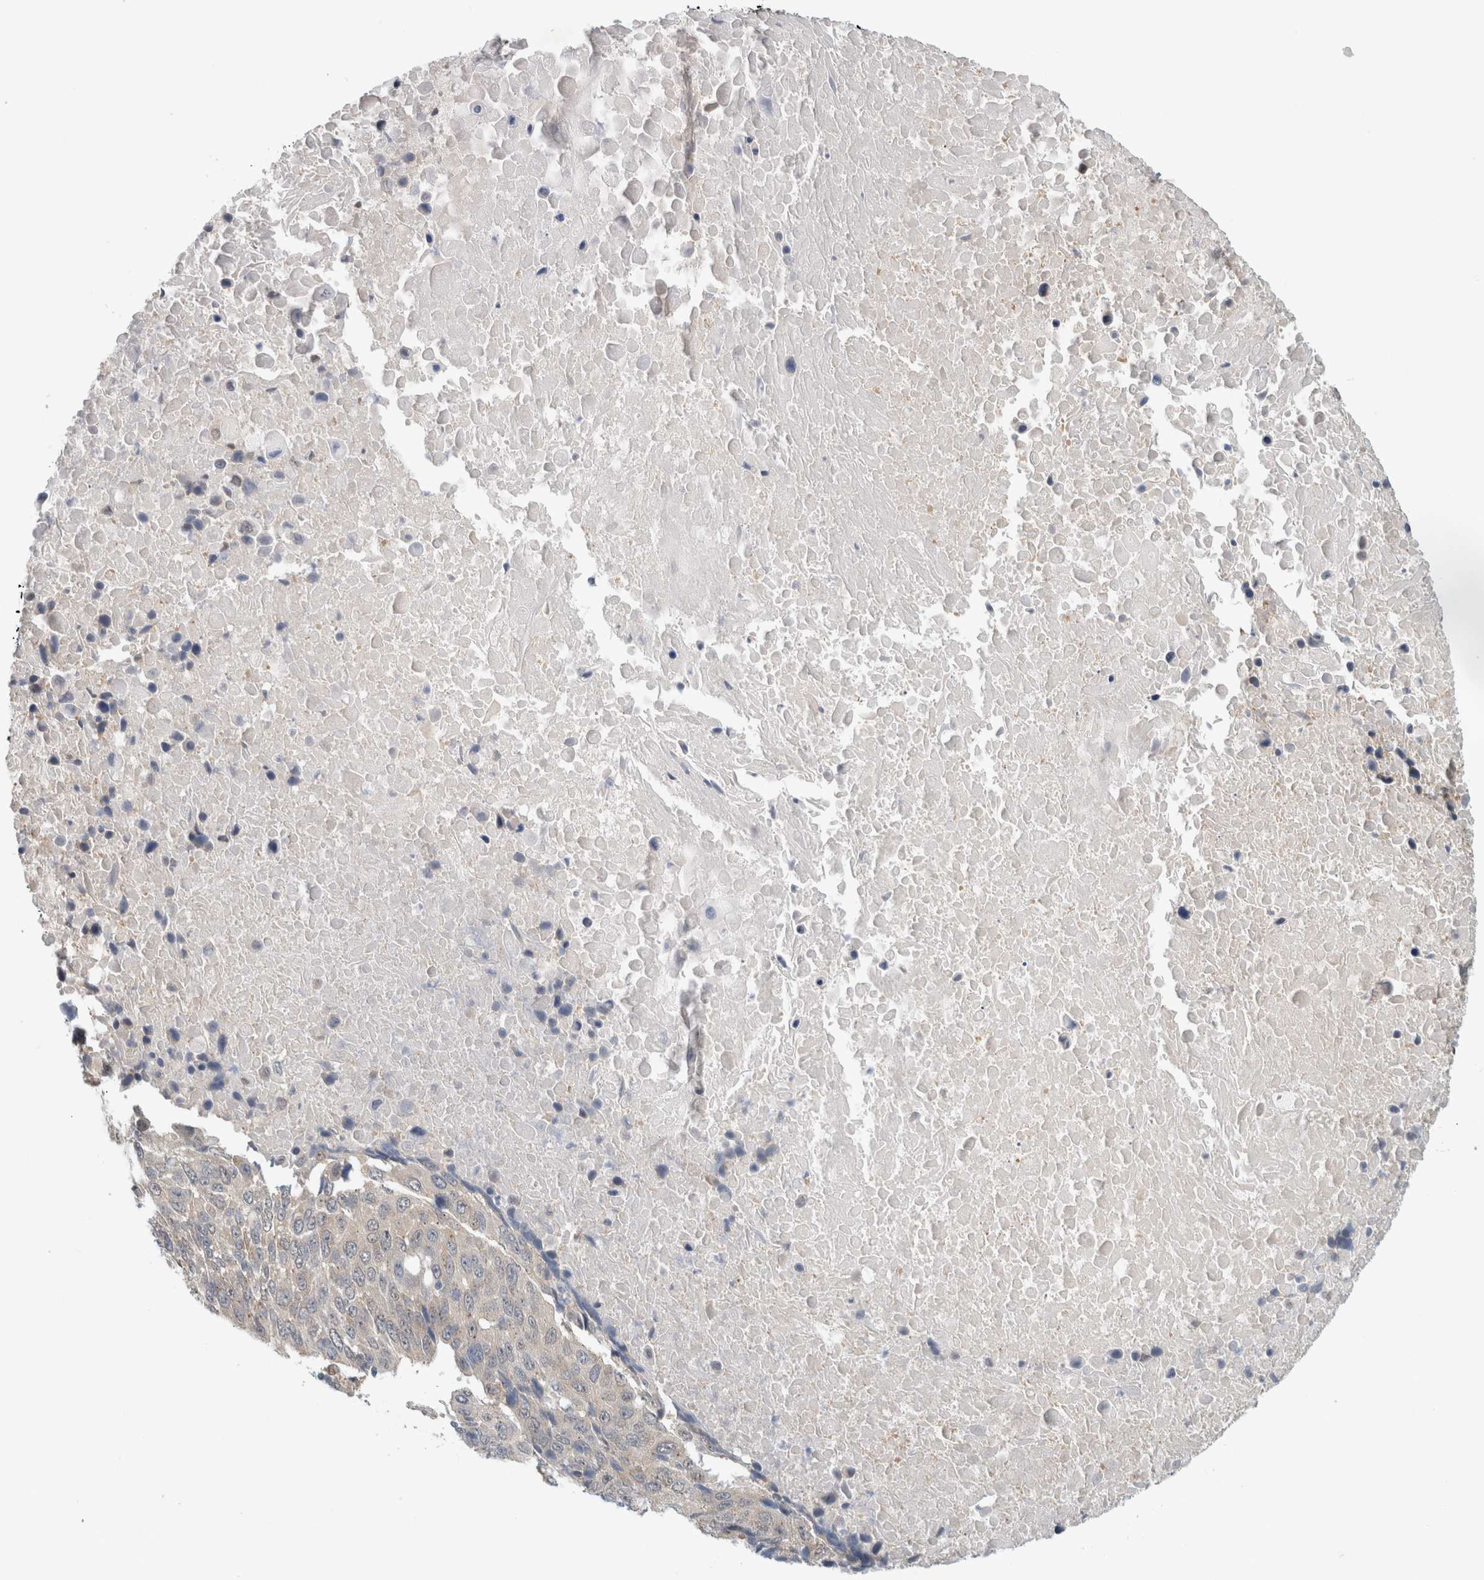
{"staining": {"intensity": "negative", "quantity": "none", "location": "none"}, "tissue": "lung cancer", "cell_type": "Tumor cells", "image_type": "cancer", "snomed": [{"axis": "morphology", "description": "Squamous cell carcinoma, NOS"}, {"axis": "topography", "description": "Lung"}], "caption": "This image is of lung cancer stained with immunohistochemistry (IHC) to label a protein in brown with the nuclei are counter-stained blue. There is no expression in tumor cells.", "gene": "EIF4G3", "patient": {"sex": "male", "age": 66}}